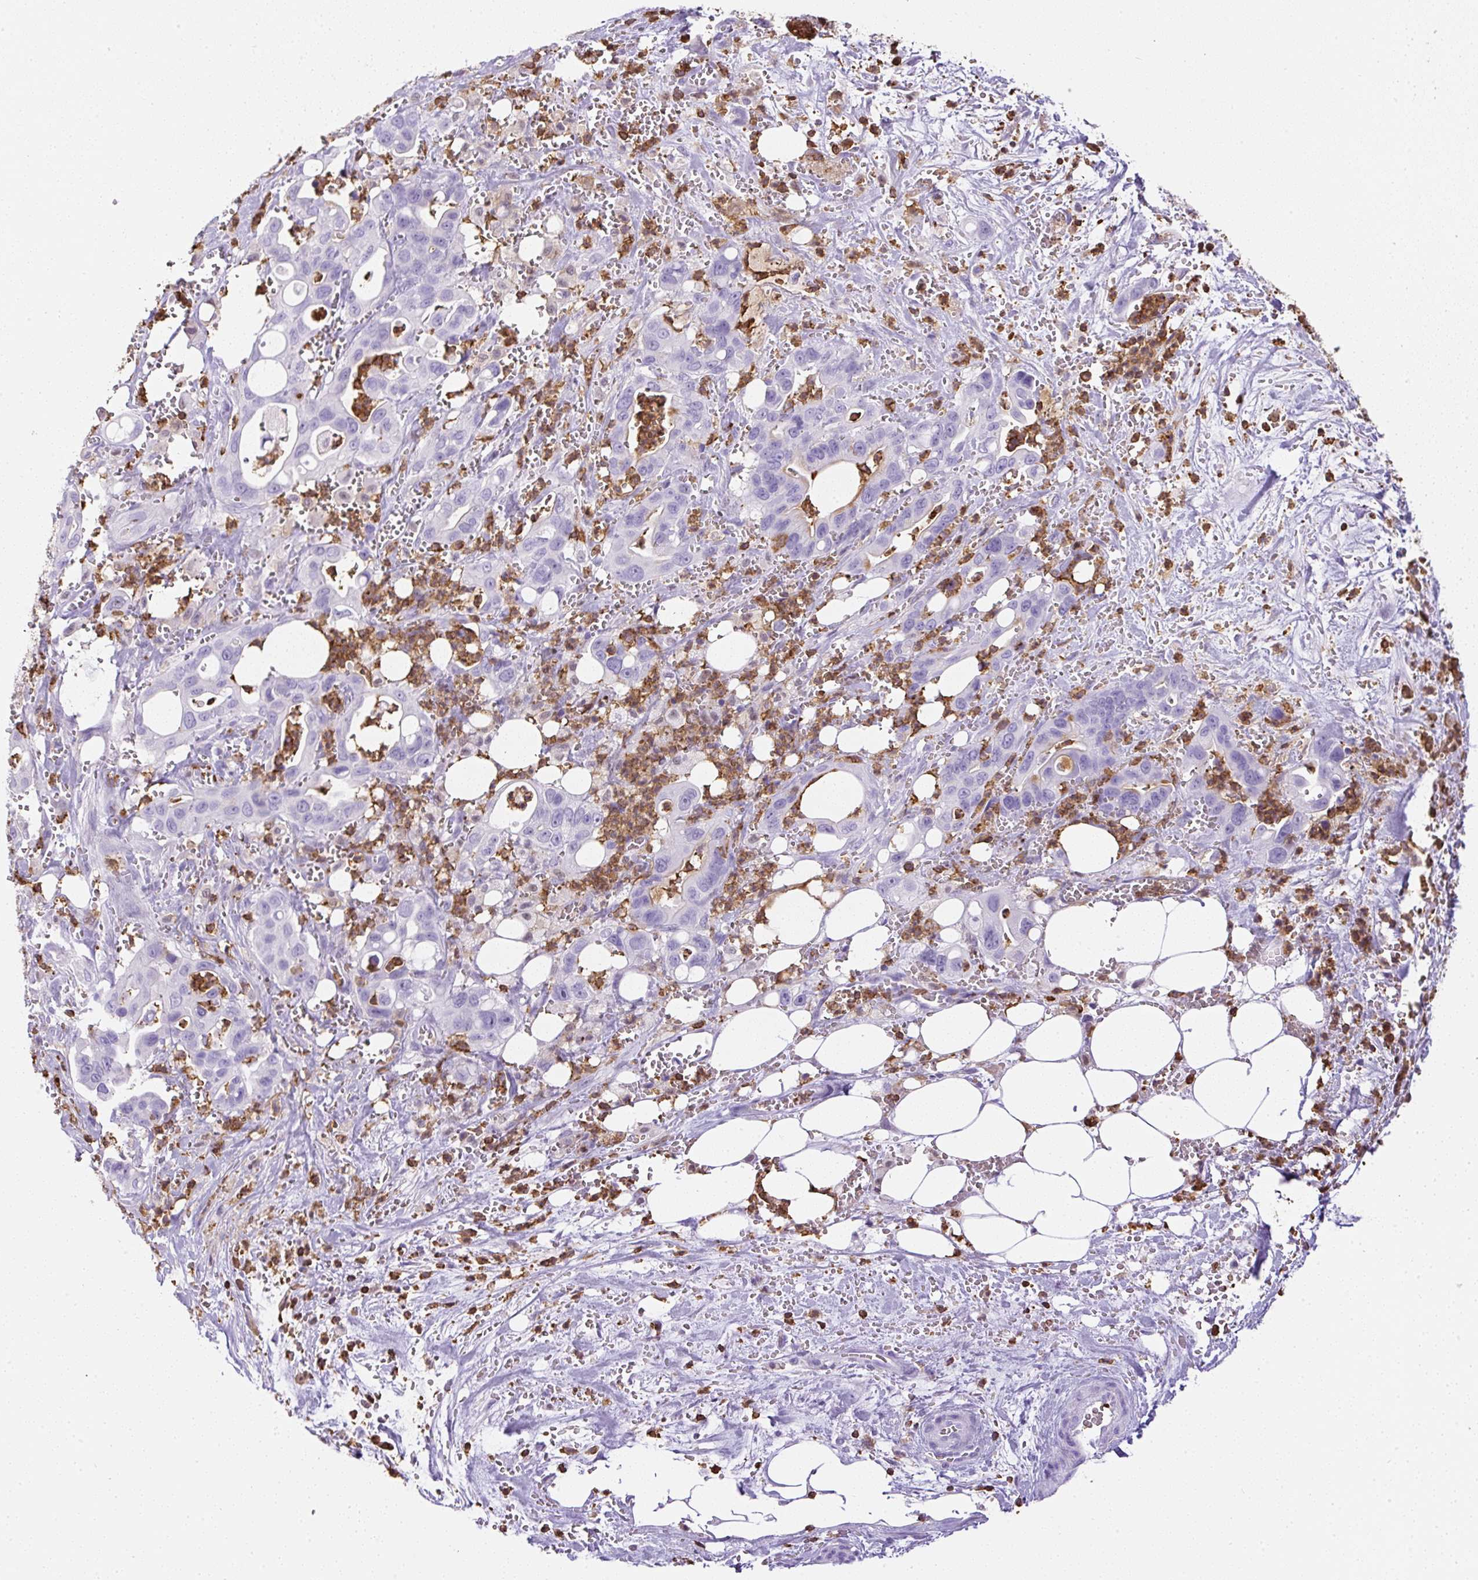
{"staining": {"intensity": "negative", "quantity": "none", "location": "none"}, "tissue": "pancreatic cancer", "cell_type": "Tumor cells", "image_type": "cancer", "snomed": [{"axis": "morphology", "description": "Adenocarcinoma, NOS"}, {"axis": "topography", "description": "Pancreas"}], "caption": "Tumor cells are negative for brown protein staining in adenocarcinoma (pancreatic).", "gene": "FAM228B", "patient": {"sex": "male", "age": 61}}